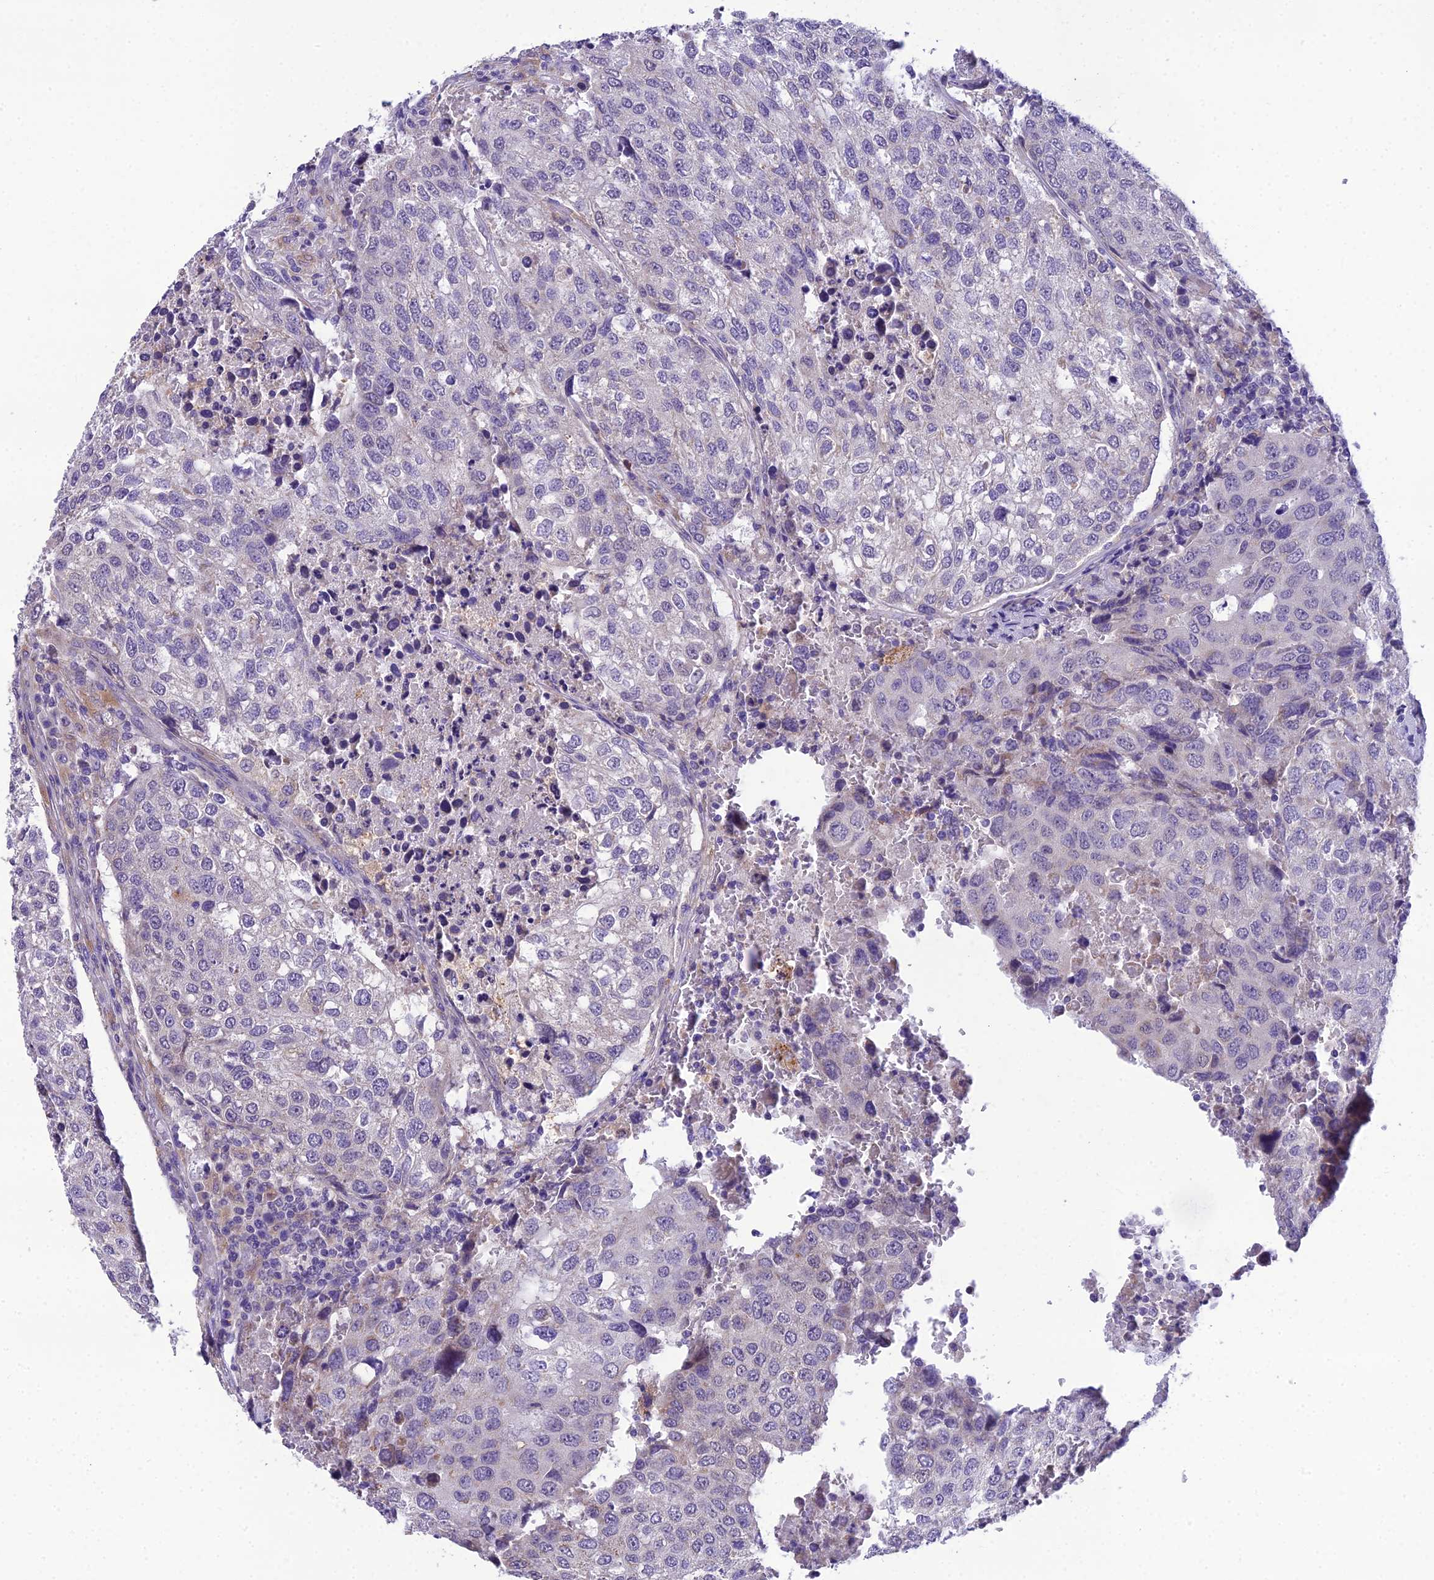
{"staining": {"intensity": "negative", "quantity": "none", "location": "none"}, "tissue": "urothelial cancer", "cell_type": "Tumor cells", "image_type": "cancer", "snomed": [{"axis": "morphology", "description": "Urothelial carcinoma, High grade"}, {"axis": "topography", "description": "Lymph node"}, {"axis": "topography", "description": "Urinary bladder"}], "caption": "Tumor cells are negative for brown protein staining in urothelial carcinoma (high-grade).", "gene": "MIIP", "patient": {"sex": "male", "age": 51}}